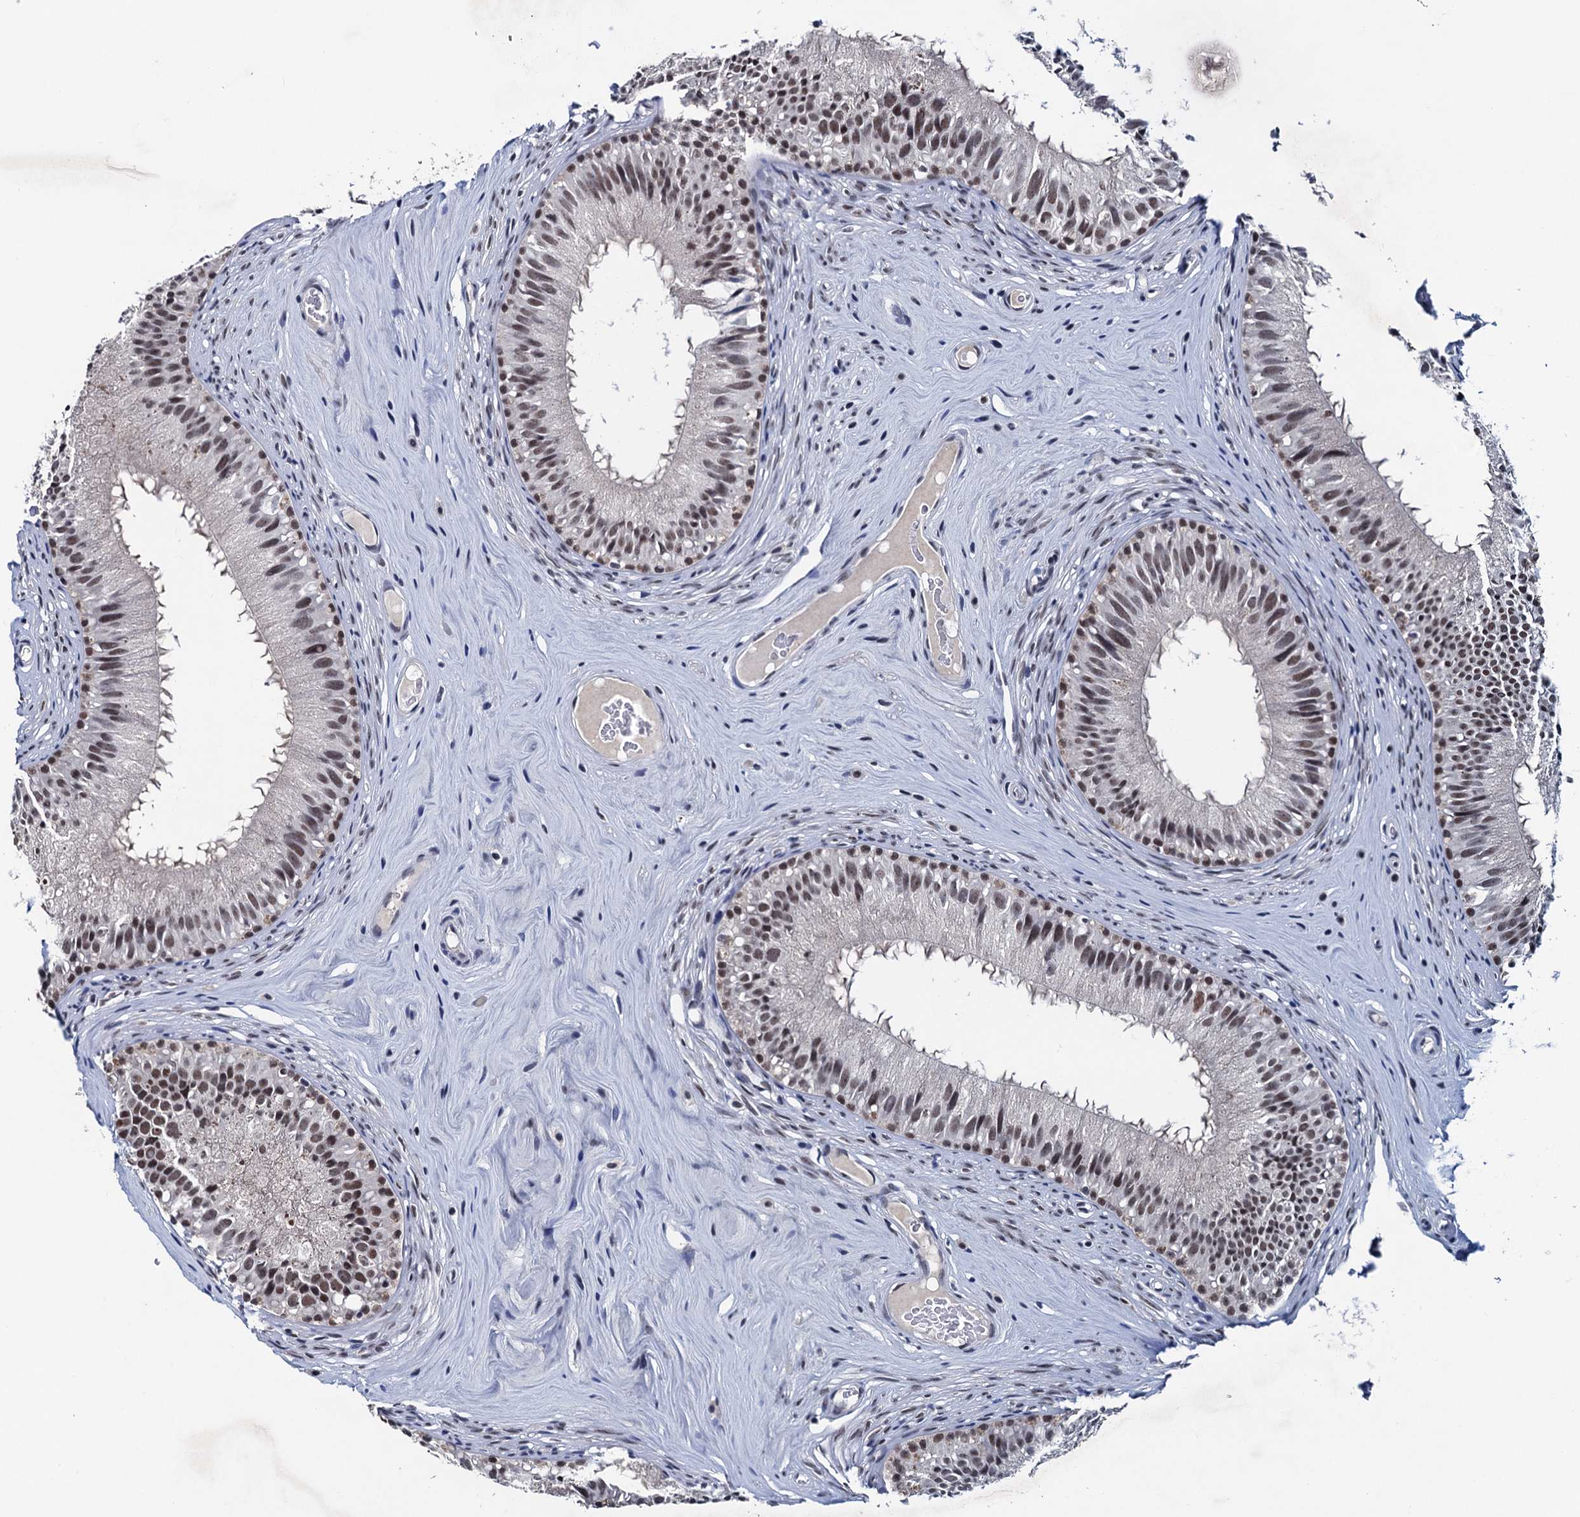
{"staining": {"intensity": "moderate", "quantity": ">75%", "location": "nuclear"}, "tissue": "epididymis", "cell_type": "Glandular cells", "image_type": "normal", "snomed": [{"axis": "morphology", "description": "Normal tissue, NOS"}, {"axis": "topography", "description": "Epididymis"}], "caption": "DAB immunohistochemical staining of benign human epididymis displays moderate nuclear protein staining in approximately >75% of glandular cells. (IHC, brightfield microscopy, high magnification).", "gene": "FNBP4", "patient": {"sex": "male", "age": 45}}